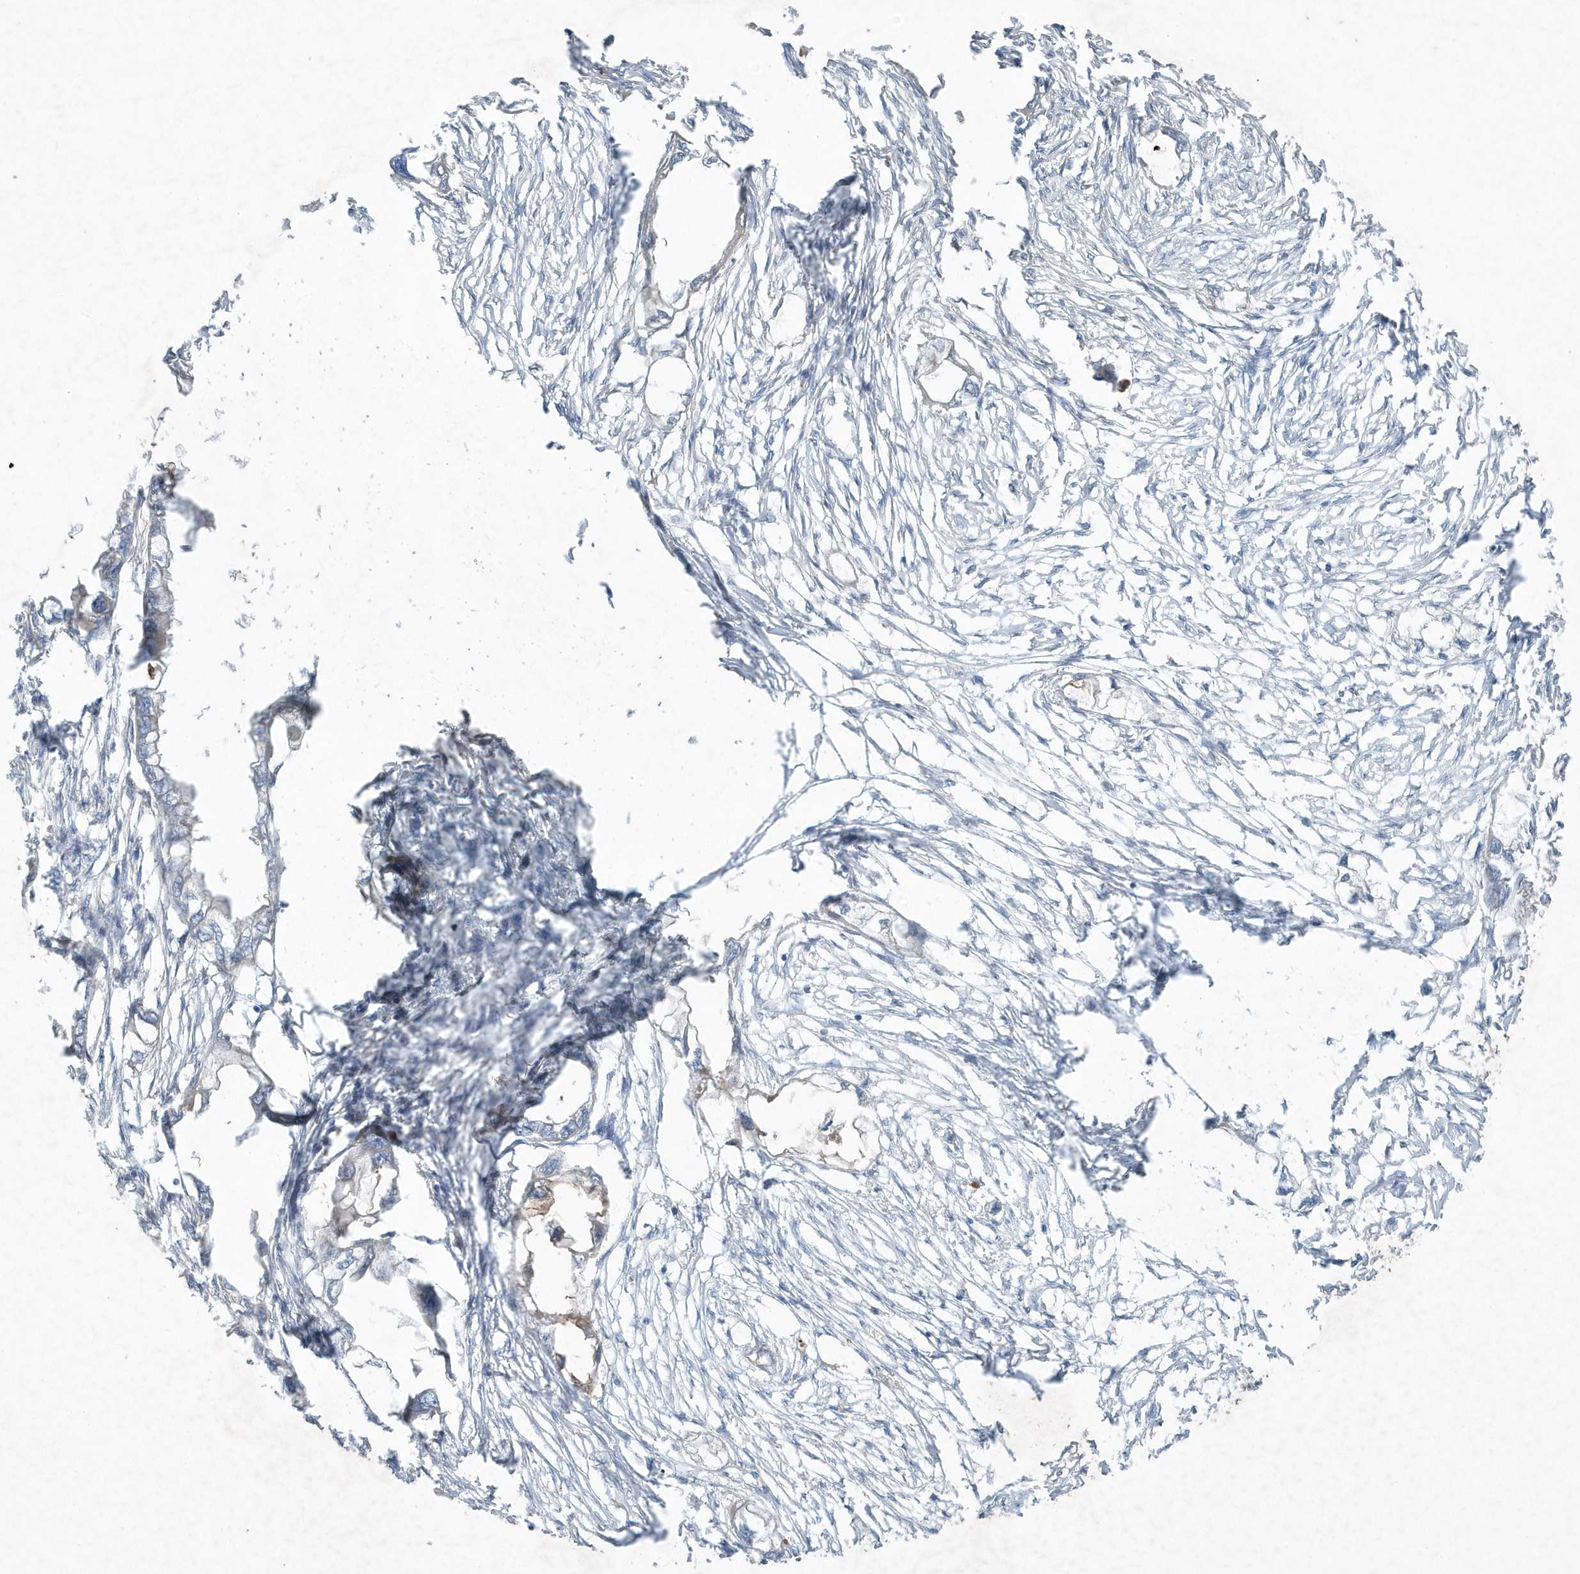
{"staining": {"intensity": "negative", "quantity": "none", "location": "none"}, "tissue": "endometrial cancer", "cell_type": "Tumor cells", "image_type": "cancer", "snomed": [{"axis": "morphology", "description": "Adenocarcinoma, NOS"}, {"axis": "morphology", "description": "Adenocarcinoma, metastatic, NOS"}, {"axis": "topography", "description": "Adipose tissue"}, {"axis": "topography", "description": "Endometrium"}], "caption": "Human adenocarcinoma (endometrial) stained for a protein using immunohistochemistry (IHC) exhibits no positivity in tumor cells.", "gene": "SLC38A2", "patient": {"sex": "female", "age": 67}}